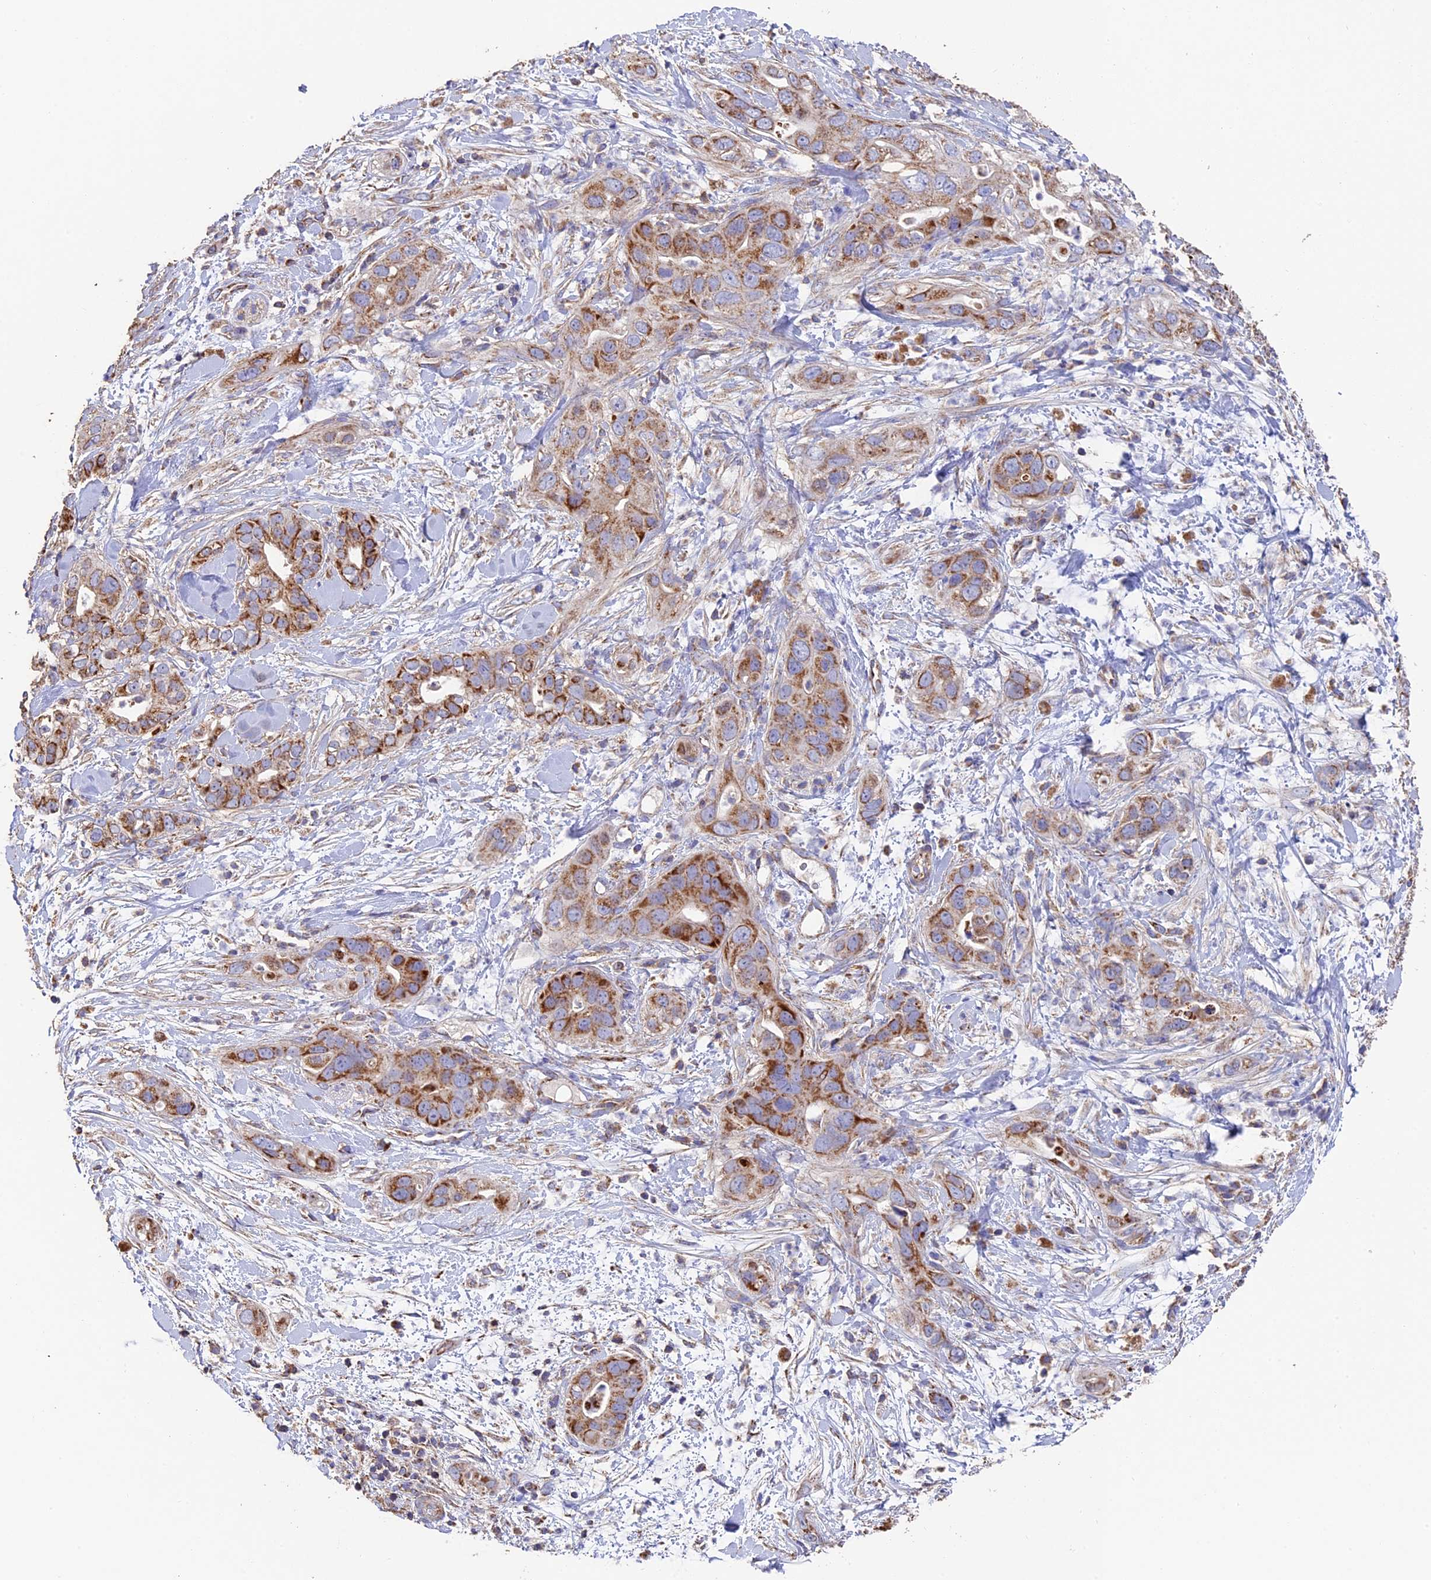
{"staining": {"intensity": "strong", "quantity": "25%-75%", "location": "cytoplasmic/membranous"}, "tissue": "pancreatic cancer", "cell_type": "Tumor cells", "image_type": "cancer", "snomed": [{"axis": "morphology", "description": "Adenocarcinoma, NOS"}, {"axis": "topography", "description": "Pancreas"}], "caption": "Protein expression analysis of adenocarcinoma (pancreatic) shows strong cytoplasmic/membranous positivity in about 25%-75% of tumor cells.", "gene": "ADAT1", "patient": {"sex": "female", "age": 78}}